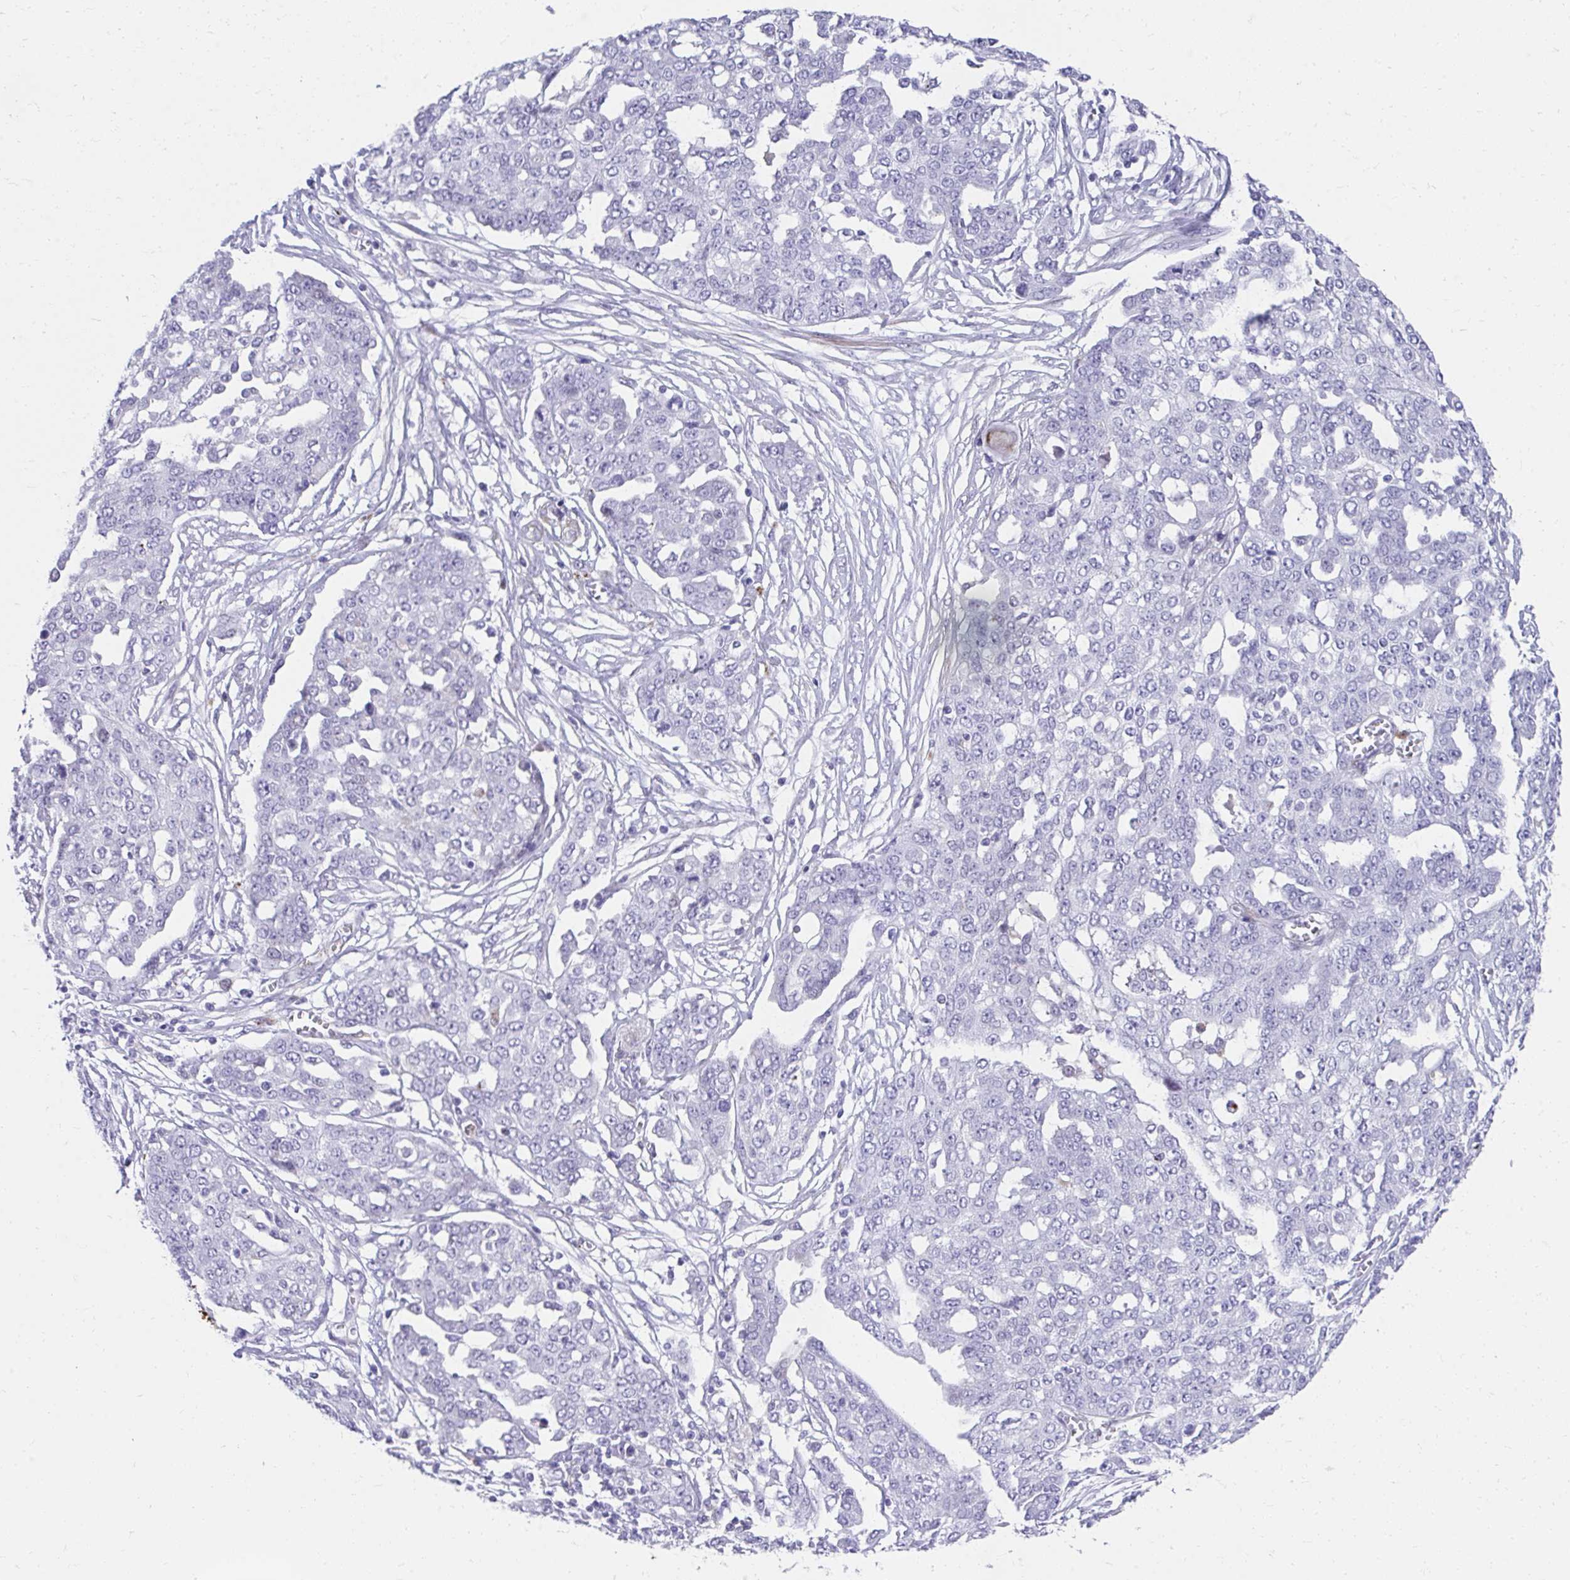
{"staining": {"intensity": "negative", "quantity": "none", "location": "none"}, "tissue": "ovarian cancer", "cell_type": "Tumor cells", "image_type": "cancer", "snomed": [{"axis": "morphology", "description": "Cystadenocarcinoma, serous, NOS"}, {"axis": "topography", "description": "Soft tissue"}, {"axis": "topography", "description": "Ovary"}], "caption": "Immunohistochemical staining of human ovarian serous cystadenocarcinoma displays no significant staining in tumor cells.", "gene": "CSTB", "patient": {"sex": "female", "age": 57}}